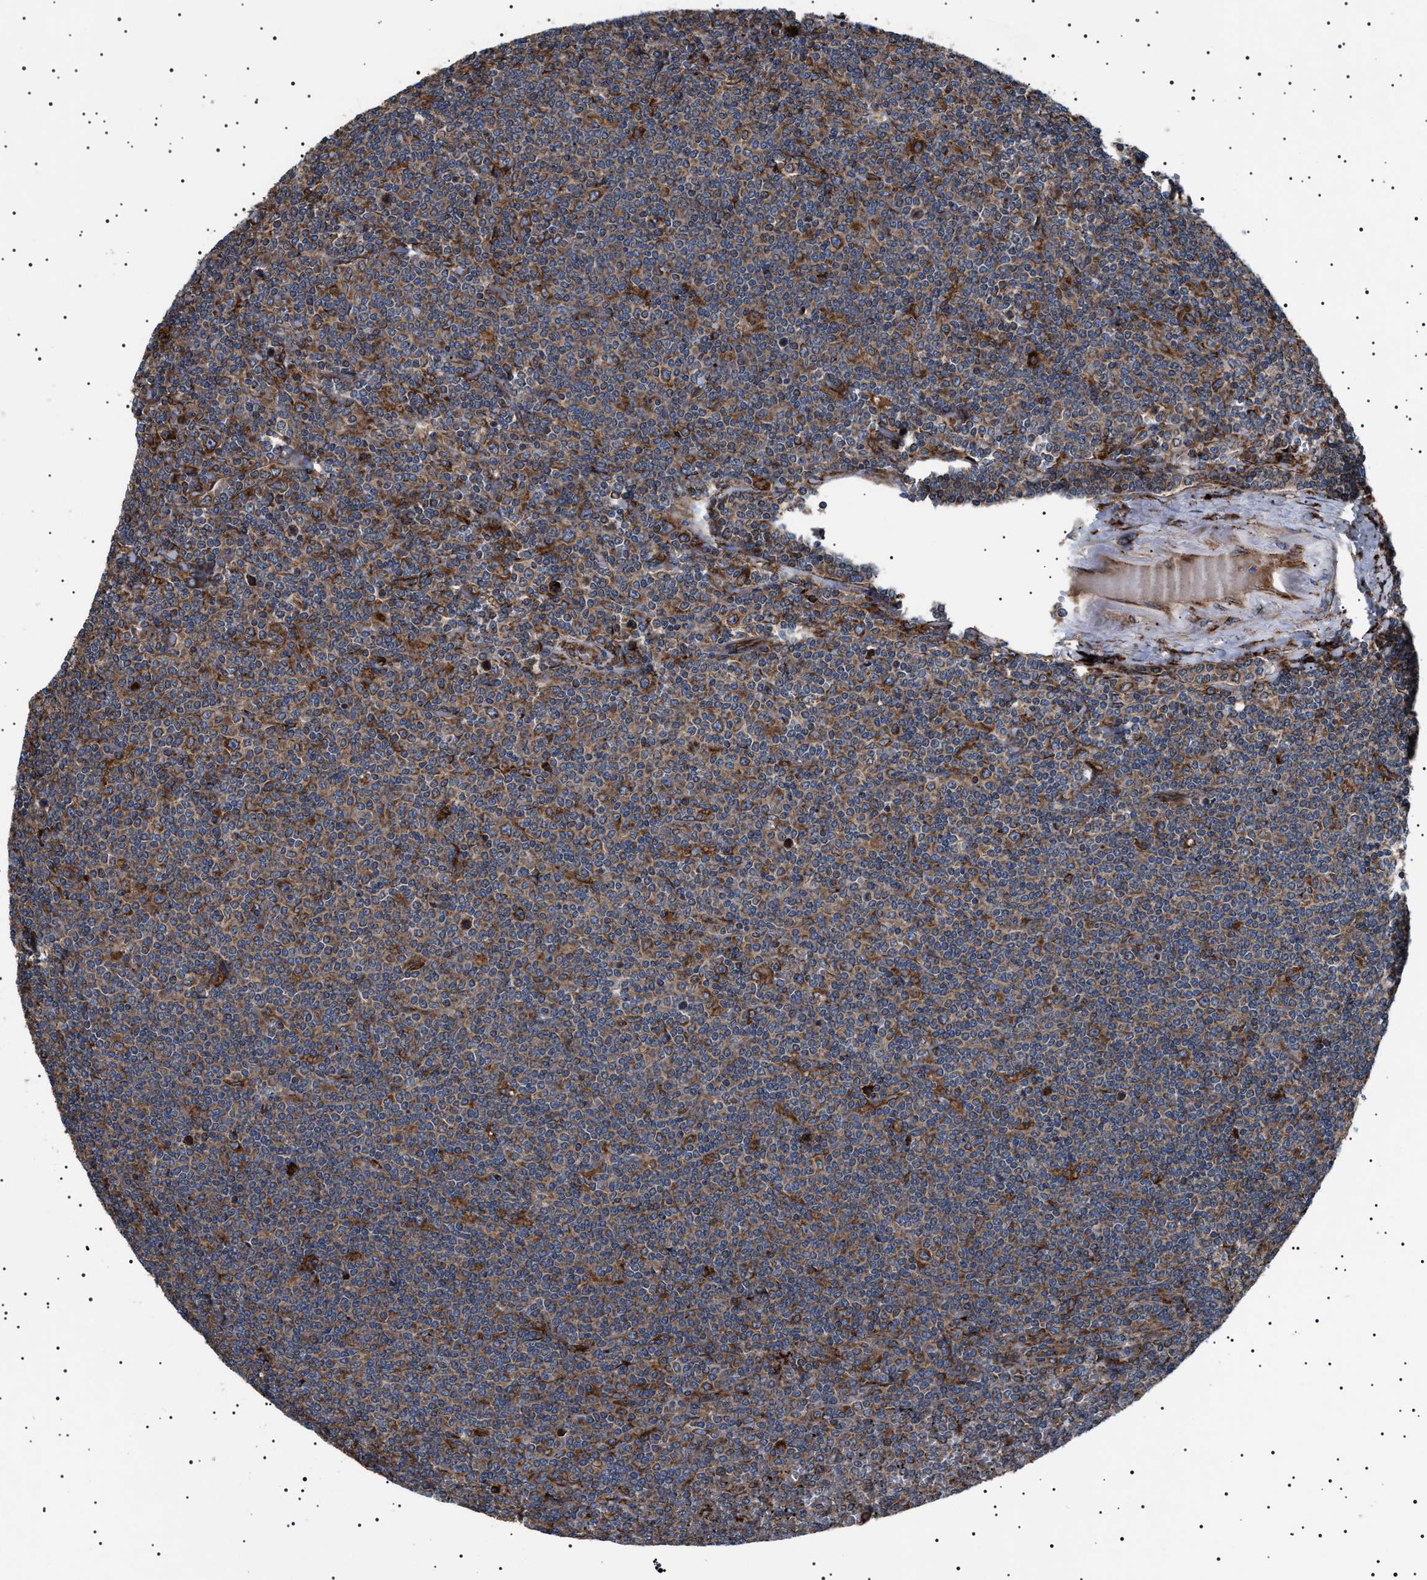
{"staining": {"intensity": "moderate", "quantity": "25%-75%", "location": "cytoplasmic/membranous"}, "tissue": "lymphoma", "cell_type": "Tumor cells", "image_type": "cancer", "snomed": [{"axis": "morphology", "description": "Malignant lymphoma, non-Hodgkin's type, Low grade"}, {"axis": "topography", "description": "Spleen"}], "caption": "Brown immunohistochemical staining in low-grade malignant lymphoma, non-Hodgkin's type shows moderate cytoplasmic/membranous expression in about 25%-75% of tumor cells.", "gene": "TOP1MT", "patient": {"sex": "female", "age": 19}}